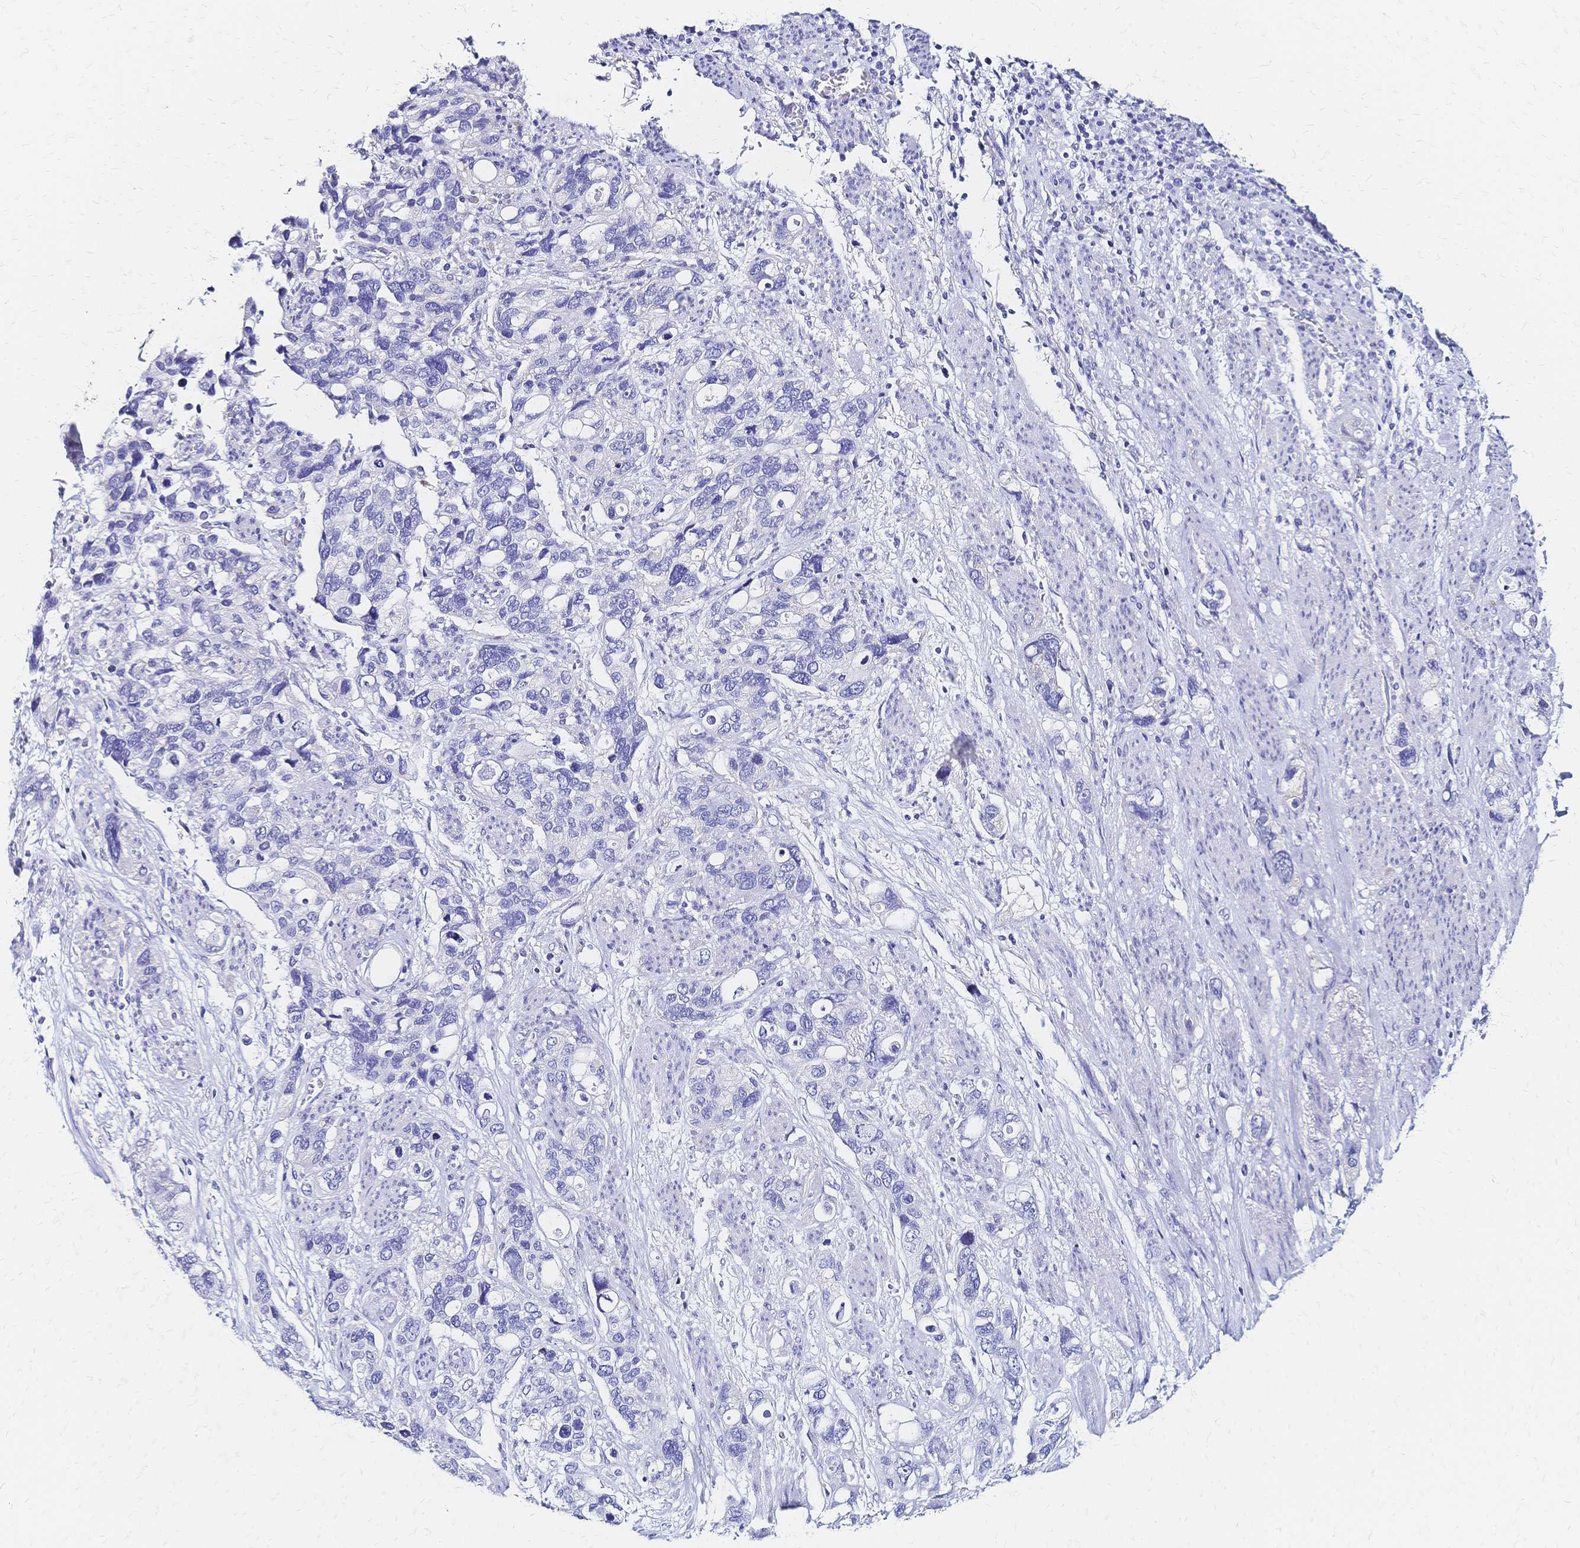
{"staining": {"intensity": "negative", "quantity": "none", "location": "none"}, "tissue": "stomach cancer", "cell_type": "Tumor cells", "image_type": "cancer", "snomed": [{"axis": "morphology", "description": "Adenocarcinoma, NOS"}, {"axis": "topography", "description": "Stomach, upper"}], "caption": "Protein analysis of stomach cancer (adenocarcinoma) exhibits no significant positivity in tumor cells.", "gene": "SLC5A1", "patient": {"sex": "female", "age": 81}}